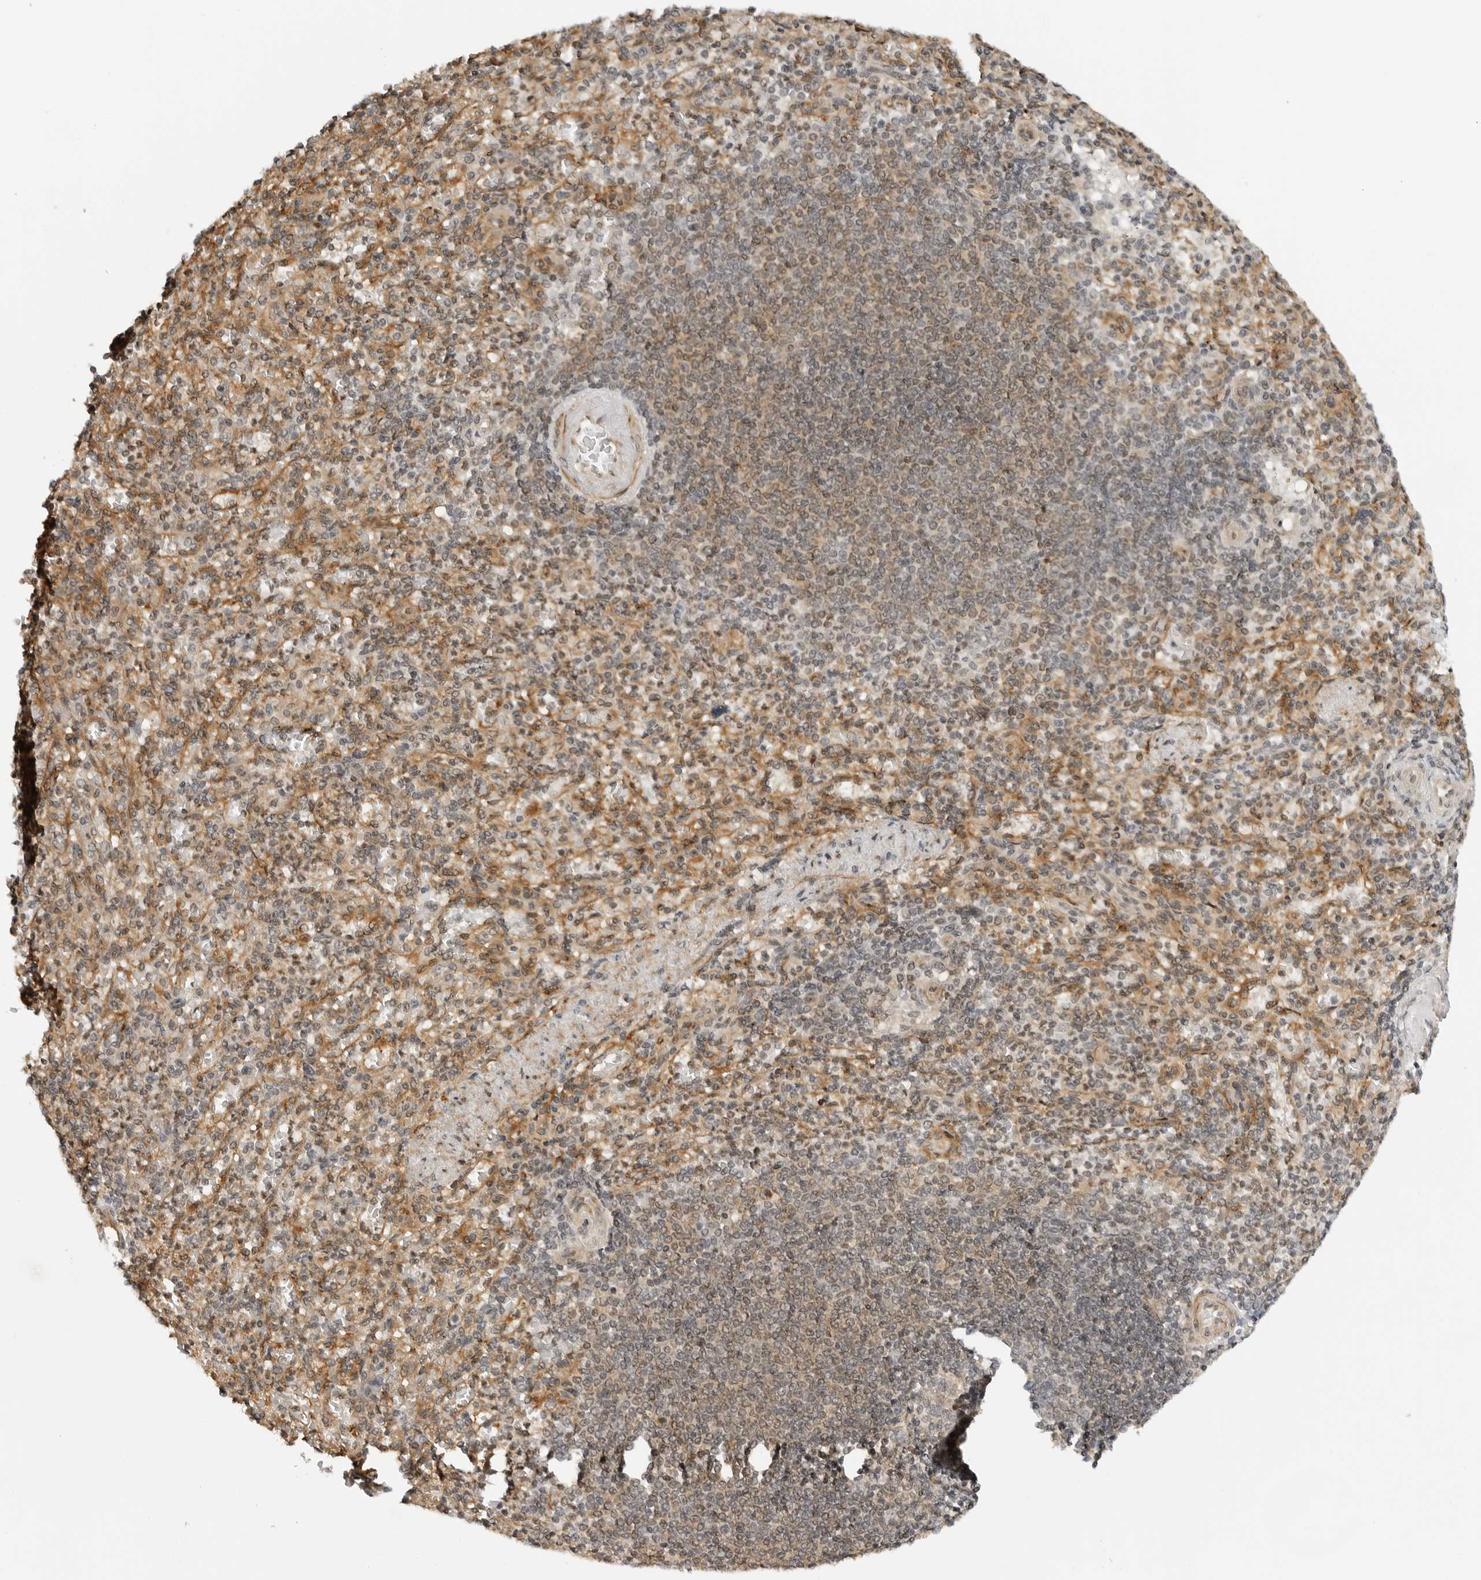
{"staining": {"intensity": "weak", "quantity": "25%-75%", "location": "cytoplasmic/membranous,nuclear"}, "tissue": "spleen", "cell_type": "Cells in red pulp", "image_type": "normal", "snomed": [{"axis": "morphology", "description": "Normal tissue, NOS"}, {"axis": "topography", "description": "Spleen"}], "caption": "Protein positivity by immunohistochemistry (IHC) displays weak cytoplasmic/membranous,nuclear staining in about 25%-75% of cells in red pulp in unremarkable spleen.", "gene": "MAP2K5", "patient": {"sex": "female", "age": 74}}